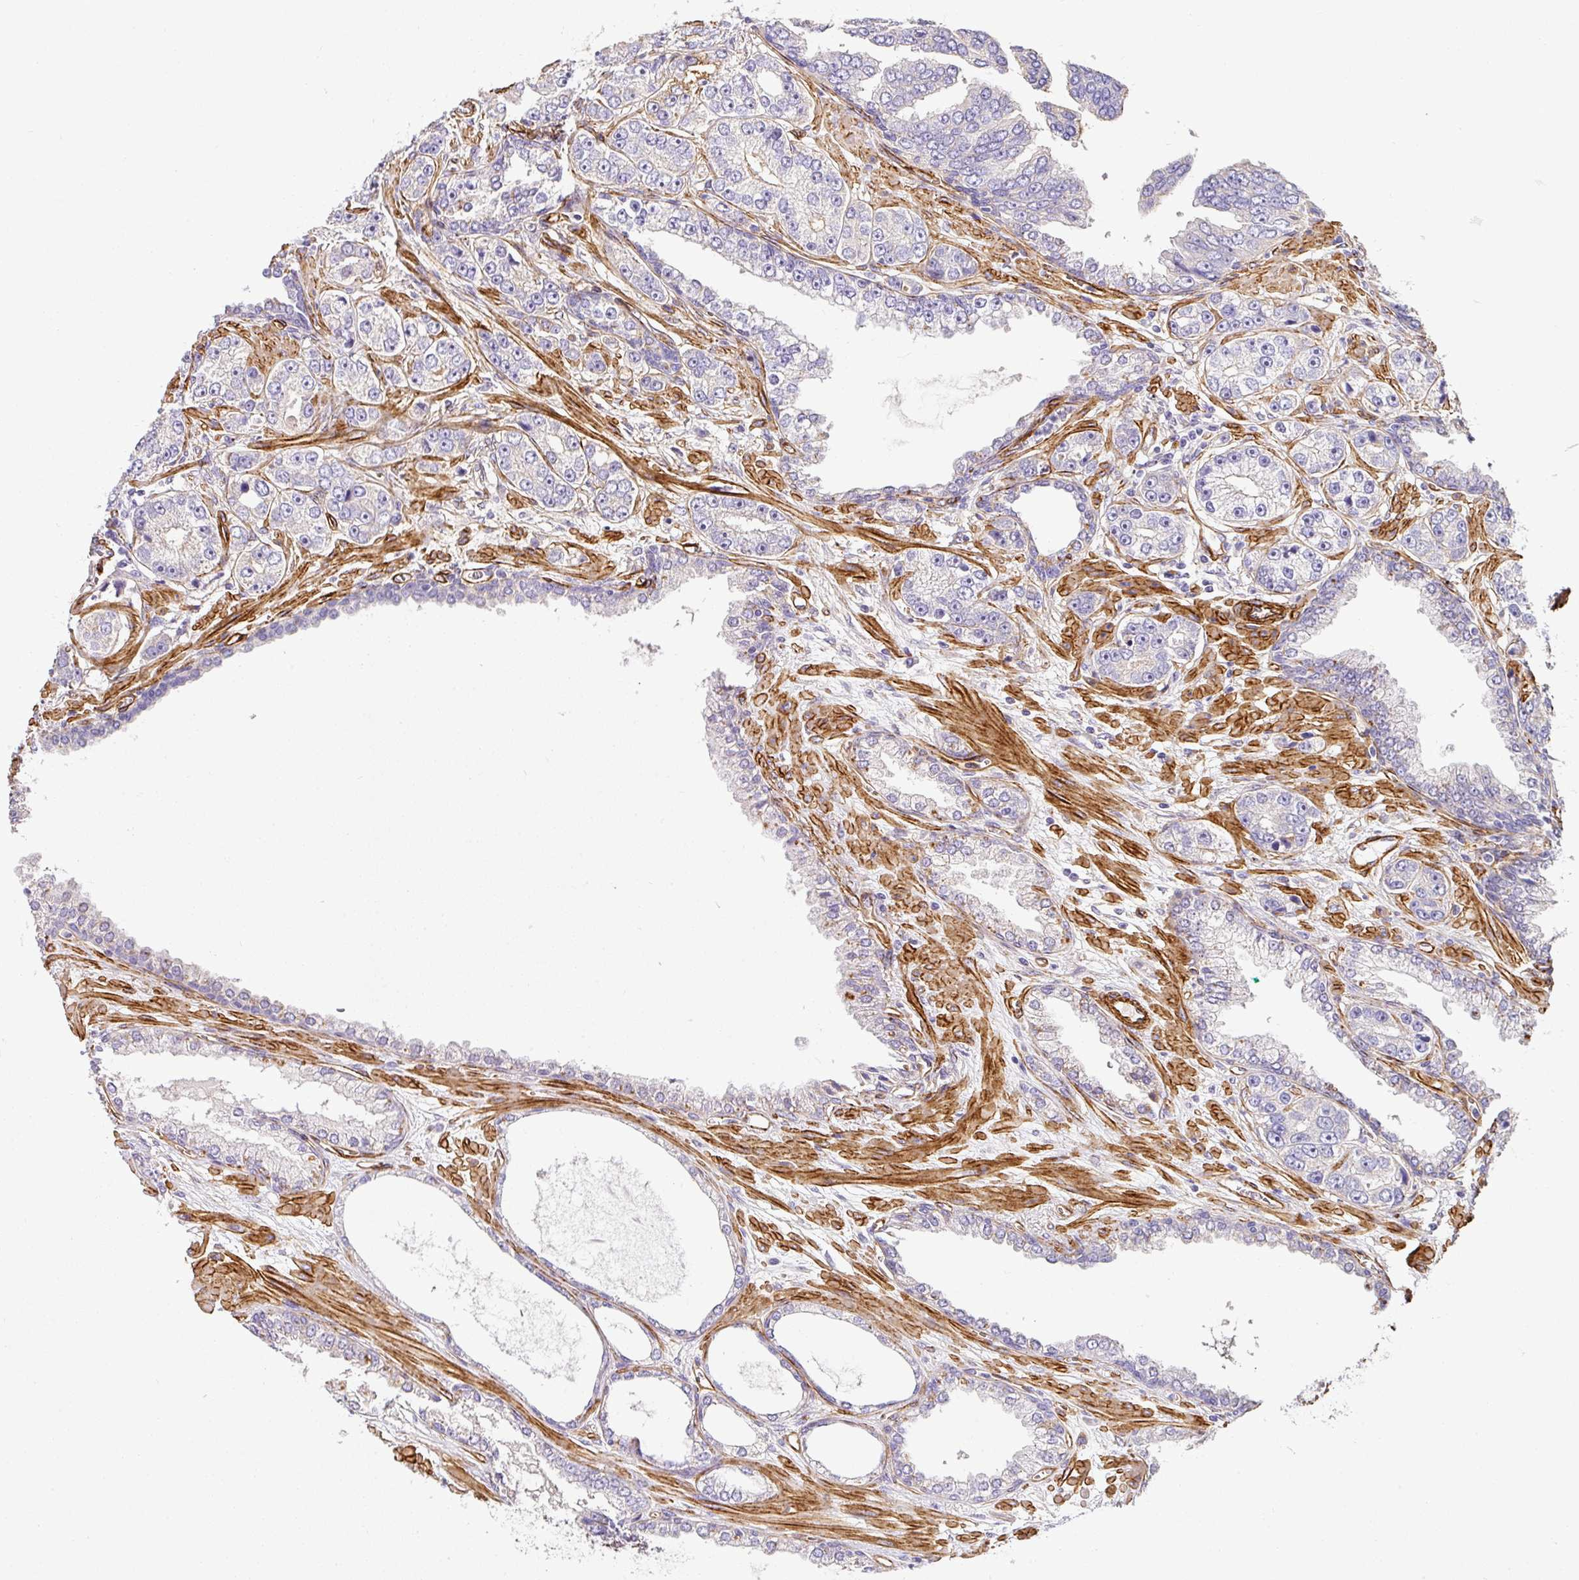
{"staining": {"intensity": "negative", "quantity": "none", "location": "none"}, "tissue": "prostate cancer", "cell_type": "Tumor cells", "image_type": "cancer", "snomed": [{"axis": "morphology", "description": "Adenocarcinoma, High grade"}, {"axis": "topography", "description": "Prostate"}], "caption": "An IHC photomicrograph of adenocarcinoma (high-grade) (prostate) is shown. There is no staining in tumor cells of adenocarcinoma (high-grade) (prostate). Brightfield microscopy of immunohistochemistry stained with DAB (brown) and hematoxylin (blue), captured at high magnification.", "gene": "SLC25A17", "patient": {"sex": "male", "age": 71}}